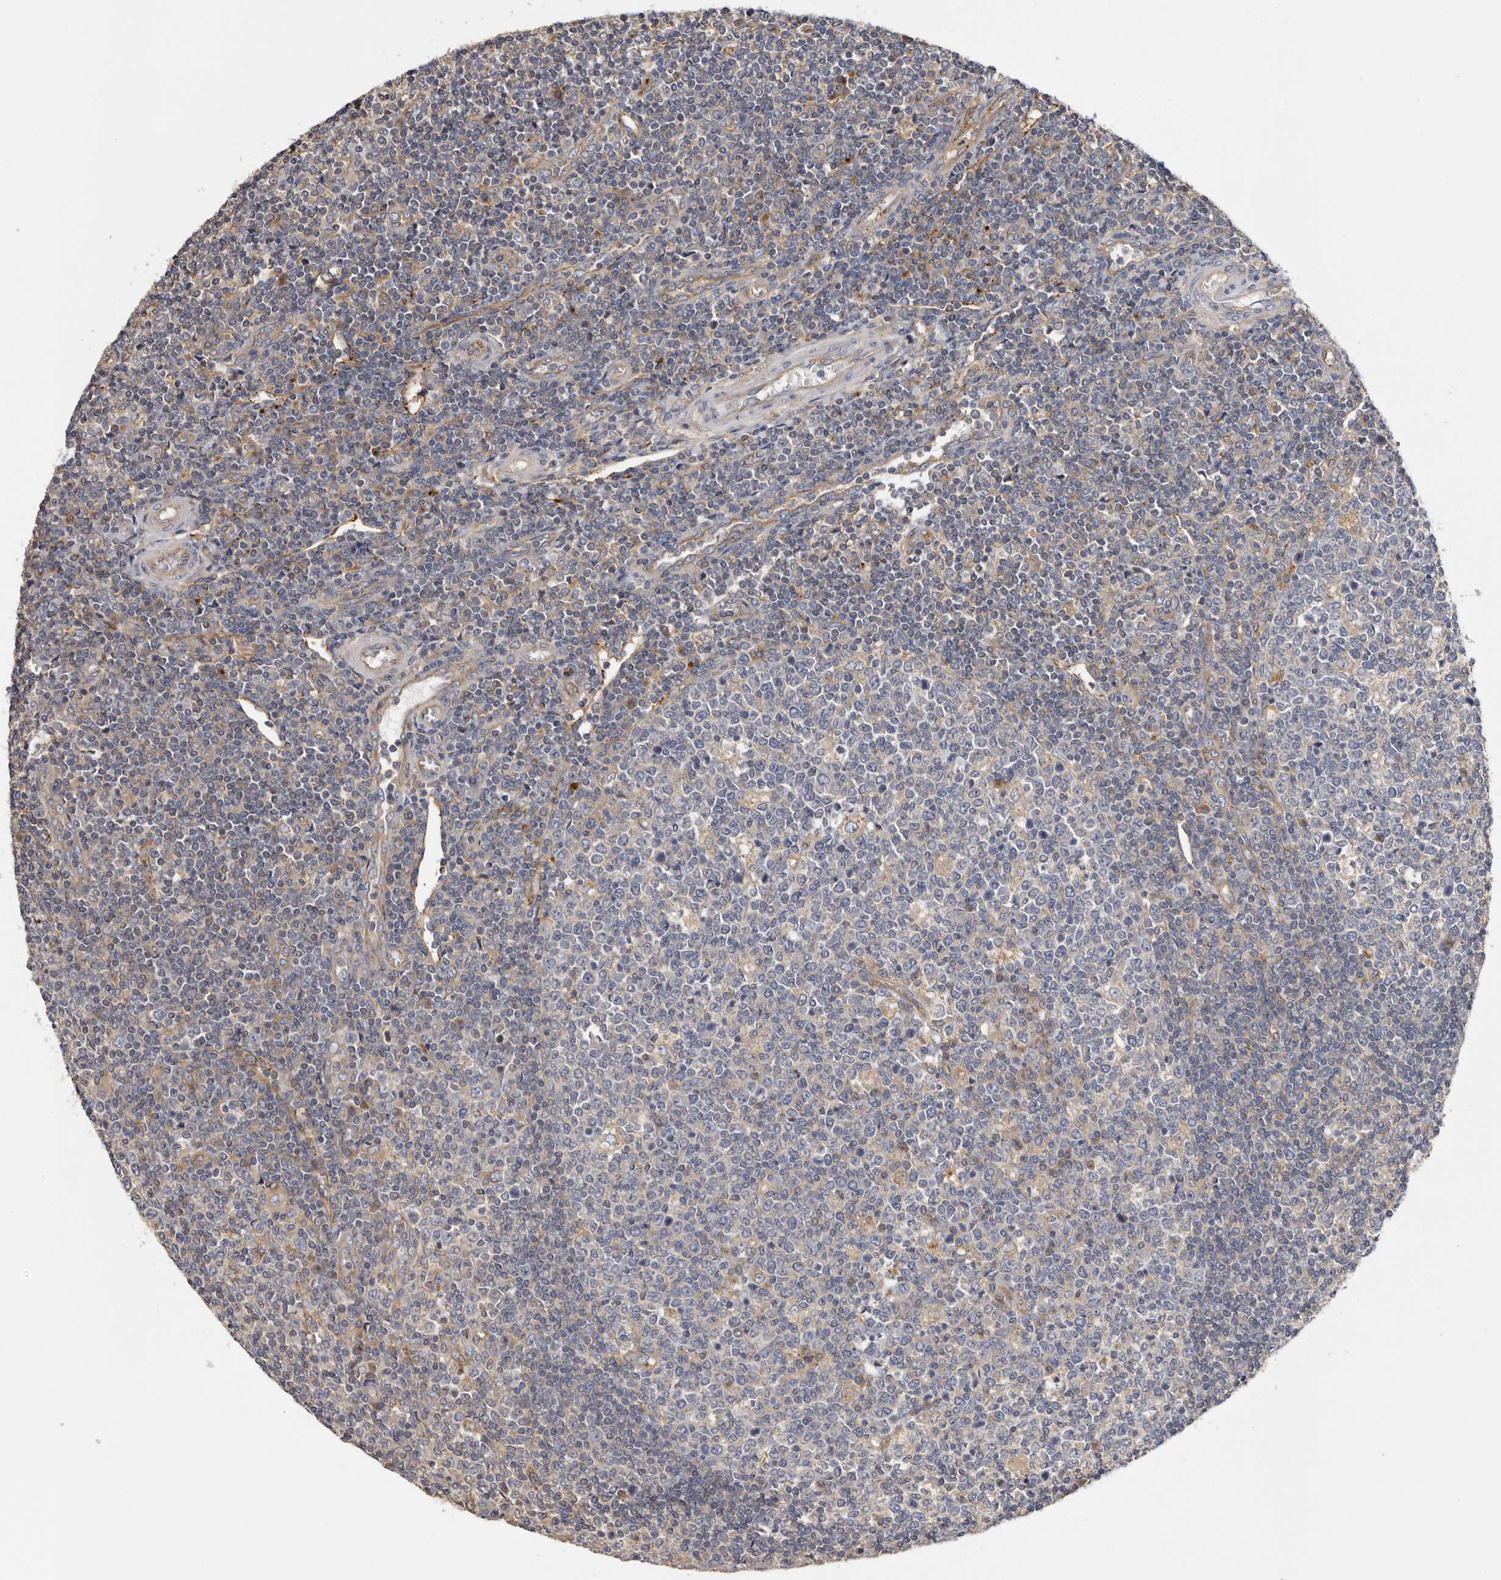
{"staining": {"intensity": "weak", "quantity": "<25%", "location": "cytoplasmic/membranous"}, "tissue": "tonsil", "cell_type": "Germinal center cells", "image_type": "normal", "snomed": [{"axis": "morphology", "description": "Normal tissue, NOS"}, {"axis": "topography", "description": "Tonsil"}], "caption": "This is a image of immunohistochemistry staining of normal tonsil, which shows no positivity in germinal center cells. The staining is performed using DAB (3,3'-diaminobenzidine) brown chromogen with nuclei counter-stained in using hematoxylin.", "gene": "INKA2", "patient": {"sex": "female", "age": 19}}